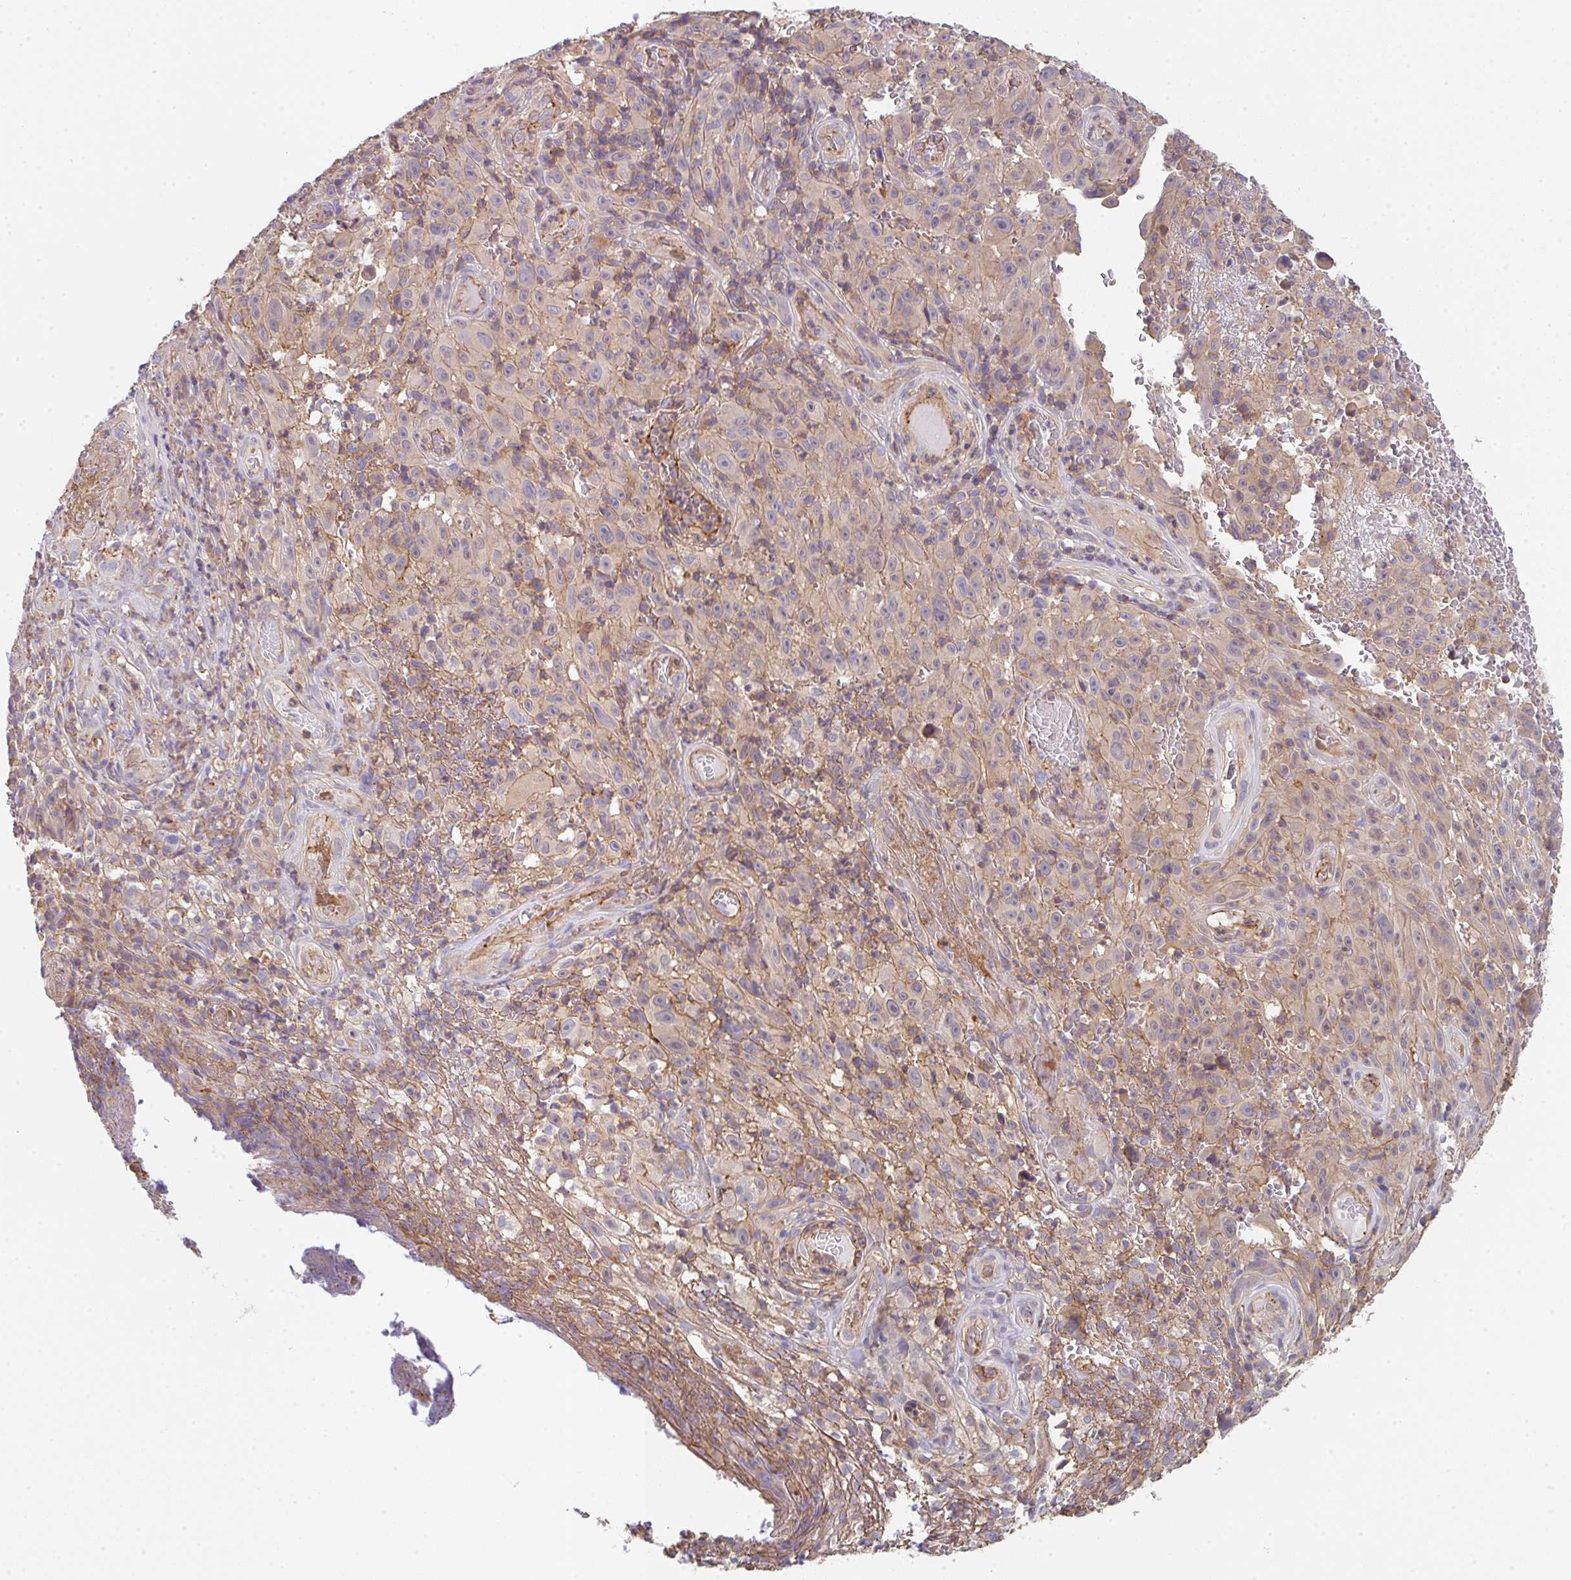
{"staining": {"intensity": "weak", "quantity": "<25%", "location": "cytoplasmic/membranous"}, "tissue": "melanoma", "cell_type": "Tumor cells", "image_type": "cancer", "snomed": [{"axis": "morphology", "description": "Malignant melanoma, NOS"}, {"axis": "topography", "description": "Skin"}], "caption": "Micrograph shows no protein staining in tumor cells of malignant melanoma tissue.", "gene": "TMEM229A", "patient": {"sex": "female", "age": 82}}